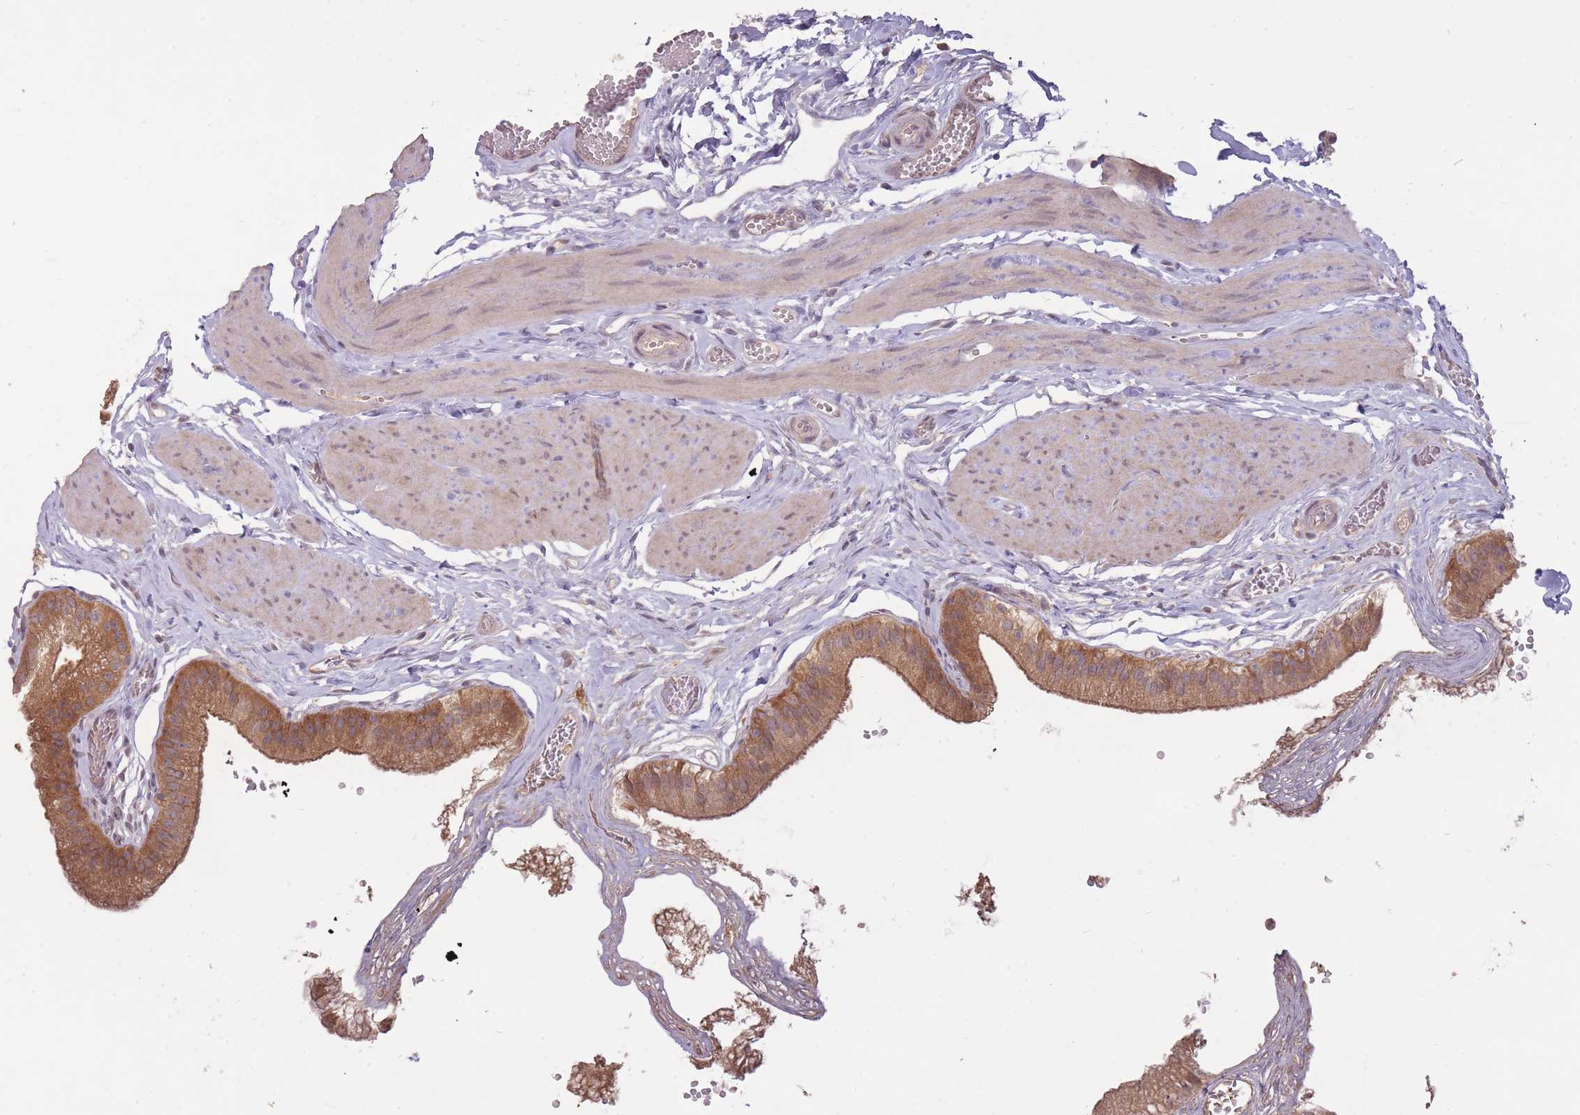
{"staining": {"intensity": "moderate", "quantity": ">75%", "location": "cytoplasmic/membranous,nuclear"}, "tissue": "gallbladder", "cell_type": "Glandular cells", "image_type": "normal", "snomed": [{"axis": "morphology", "description": "Normal tissue, NOS"}, {"axis": "topography", "description": "Gallbladder"}], "caption": "Protein expression analysis of benign gallbladder demonstrates moderate cytoplasmic/membranous,nuclear positivity in about >75% of glandular cells.", "gene": "LRATD2", "patient": {"sex": "female", "age": 54}}